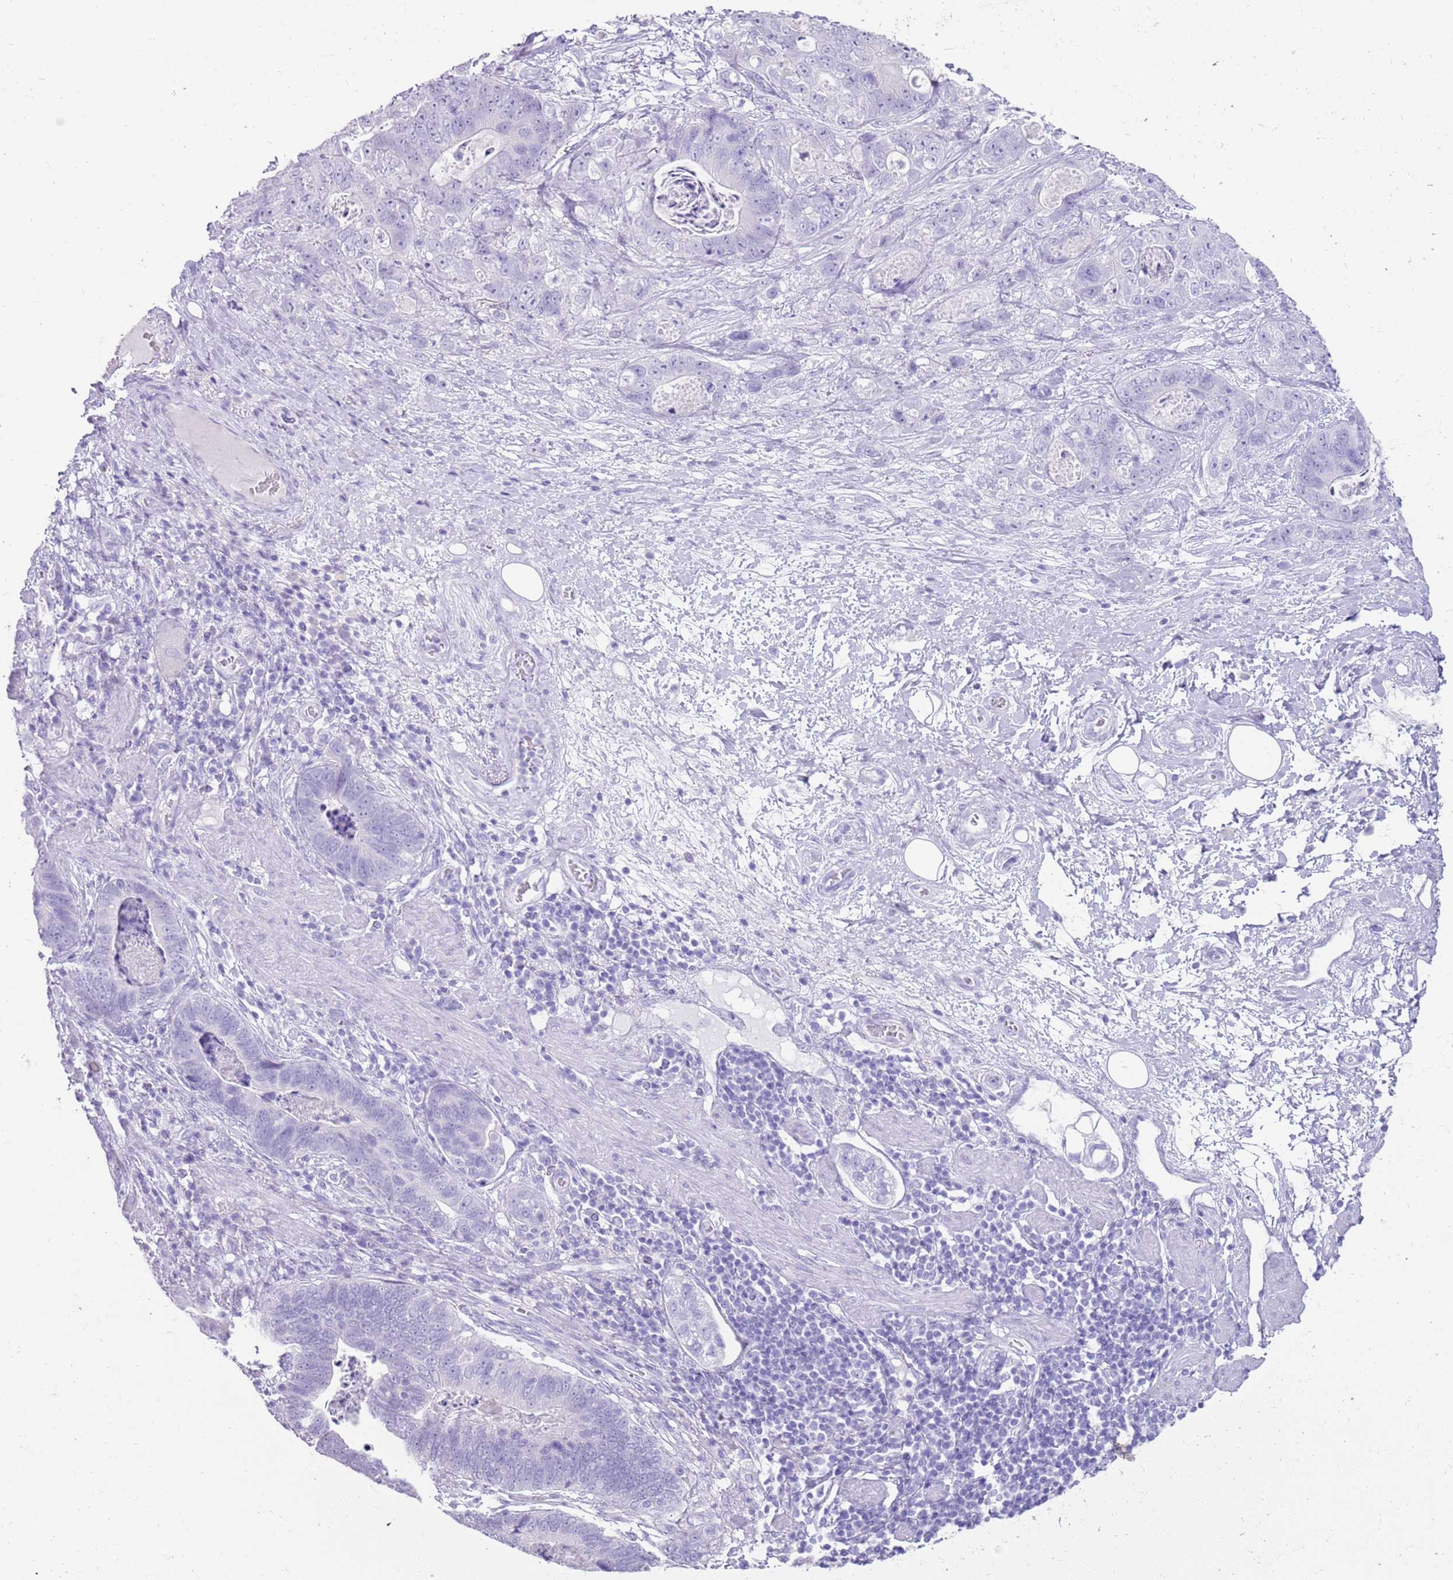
{"staining": {"intensity": "negative", "quantity": "none", "location": "none"}, "tissue": "stomach cancer", "cell_type": "Tumor cells", "image_type": "cancer", "snomed": [{"axis": "morphology", "description": "Normal tissue, NOS"}, {"axis": "morphology", "description": "Adenocarcinoma, NOS"}, {"axis": "topography", "description": "Stomach"}], "caption": "Tumor cells show no significant protein staining in stomach cancer (adenocarcinoma). Brightfield microscopy of immunohistochemistry (IHC) stained with DAB (brown) and hematoxylin (blue), captured at high magnification.", "gene": "NBPF3", "patient": {"sex": "female", "age": 89}}